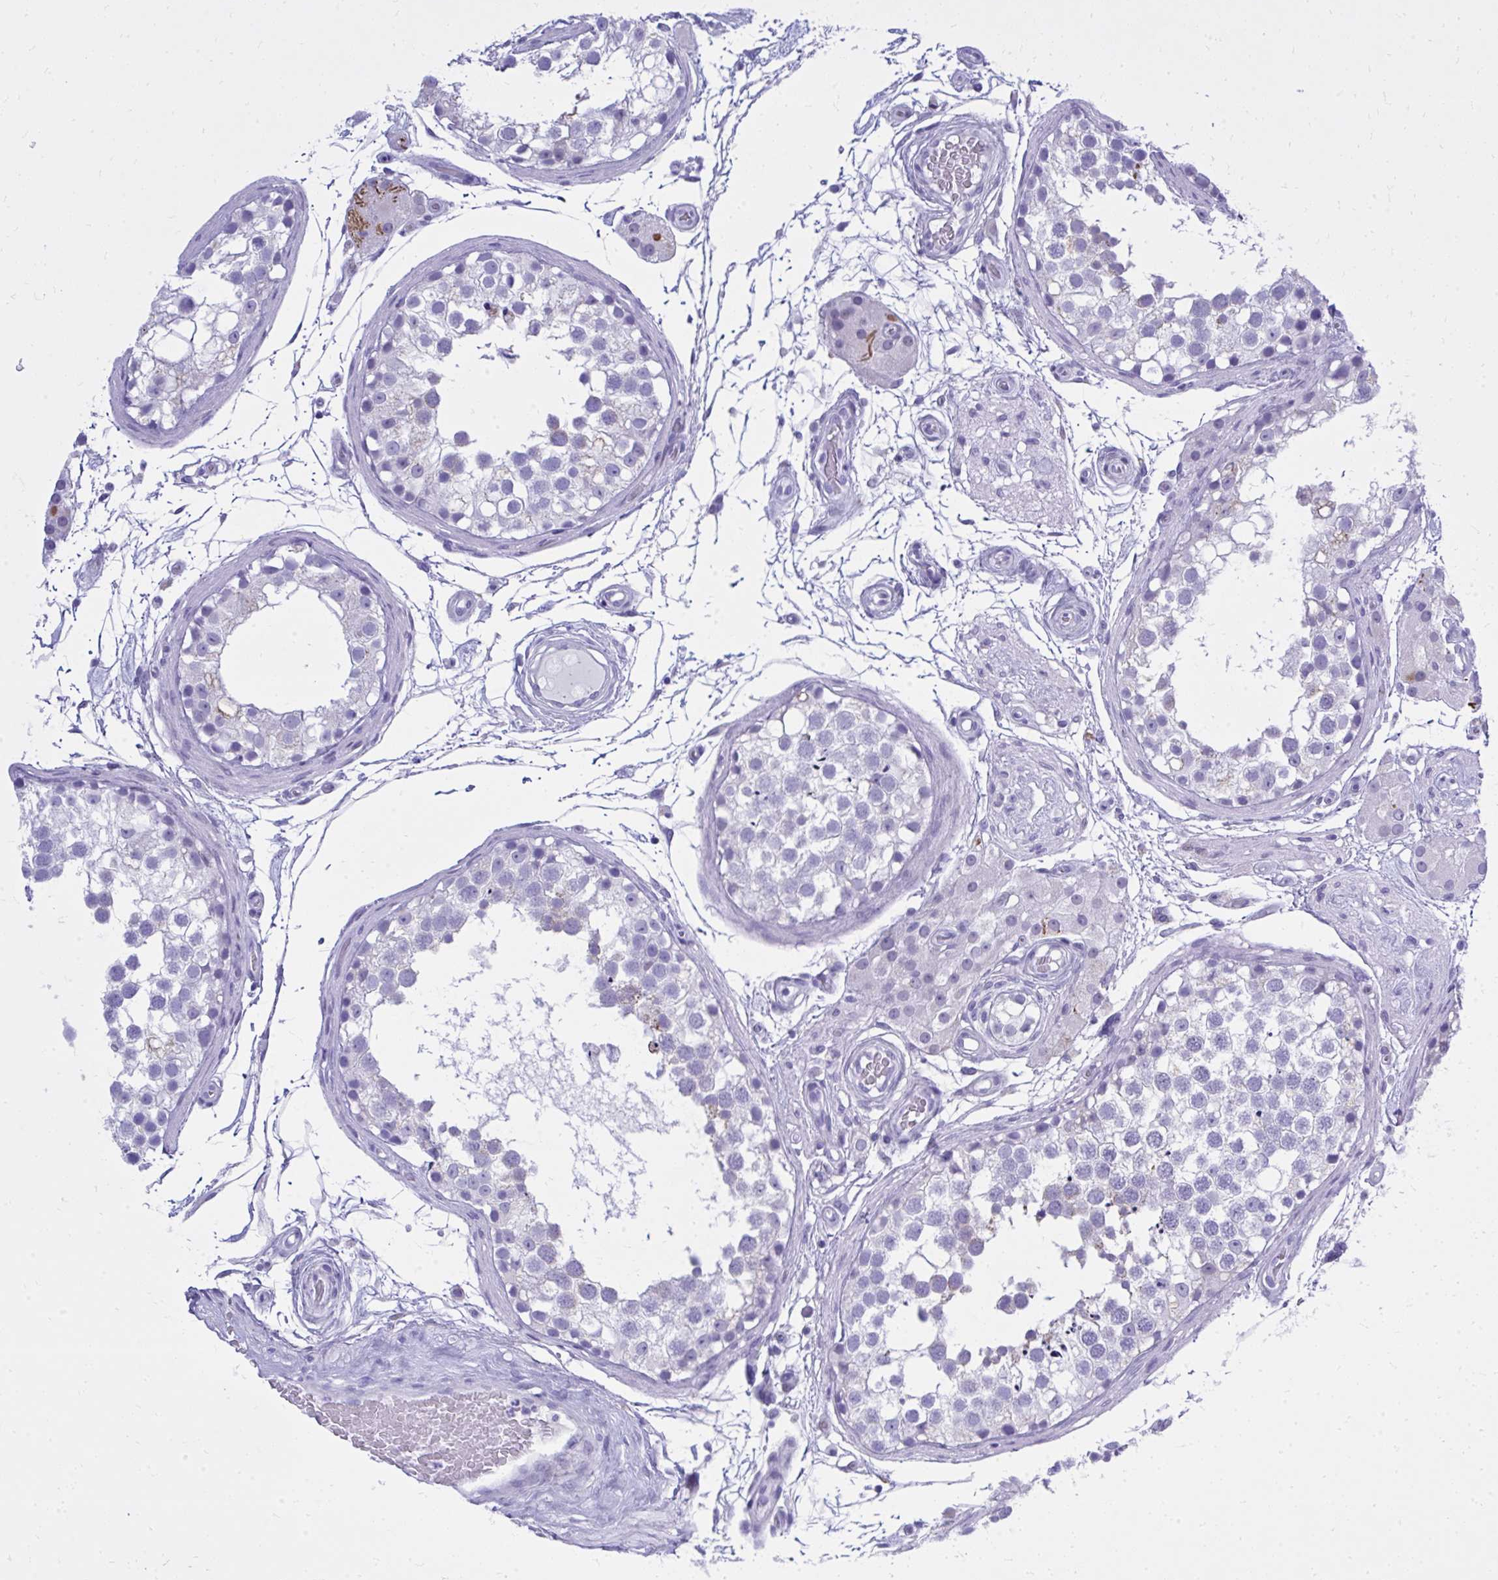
{"staining": {"intensity": "negative", "quantity": "none", "location": "none"}, "tissue": "testis", "cell_type": "Cells in seminiferous ducts", "image_type": "normal", "snomed": [{"axis": "morphology", "description": "Normal tissue, NOS"}, {"axis": "morphology", "description": "Seminoma, NOS"}, {"axis": "topography", "description": "Testis"}], "caption": "This is a image of IHC staining of benign testis, which shows no positivity in cells in seminiferous ducts. (Brightfield microscopy of DAB (3,3'-diaminobenzidine) immunohistochemistry (IHC) at high magnification).", "gene": "BCL6B", "patient": {"sex": "male", "age": 65}}